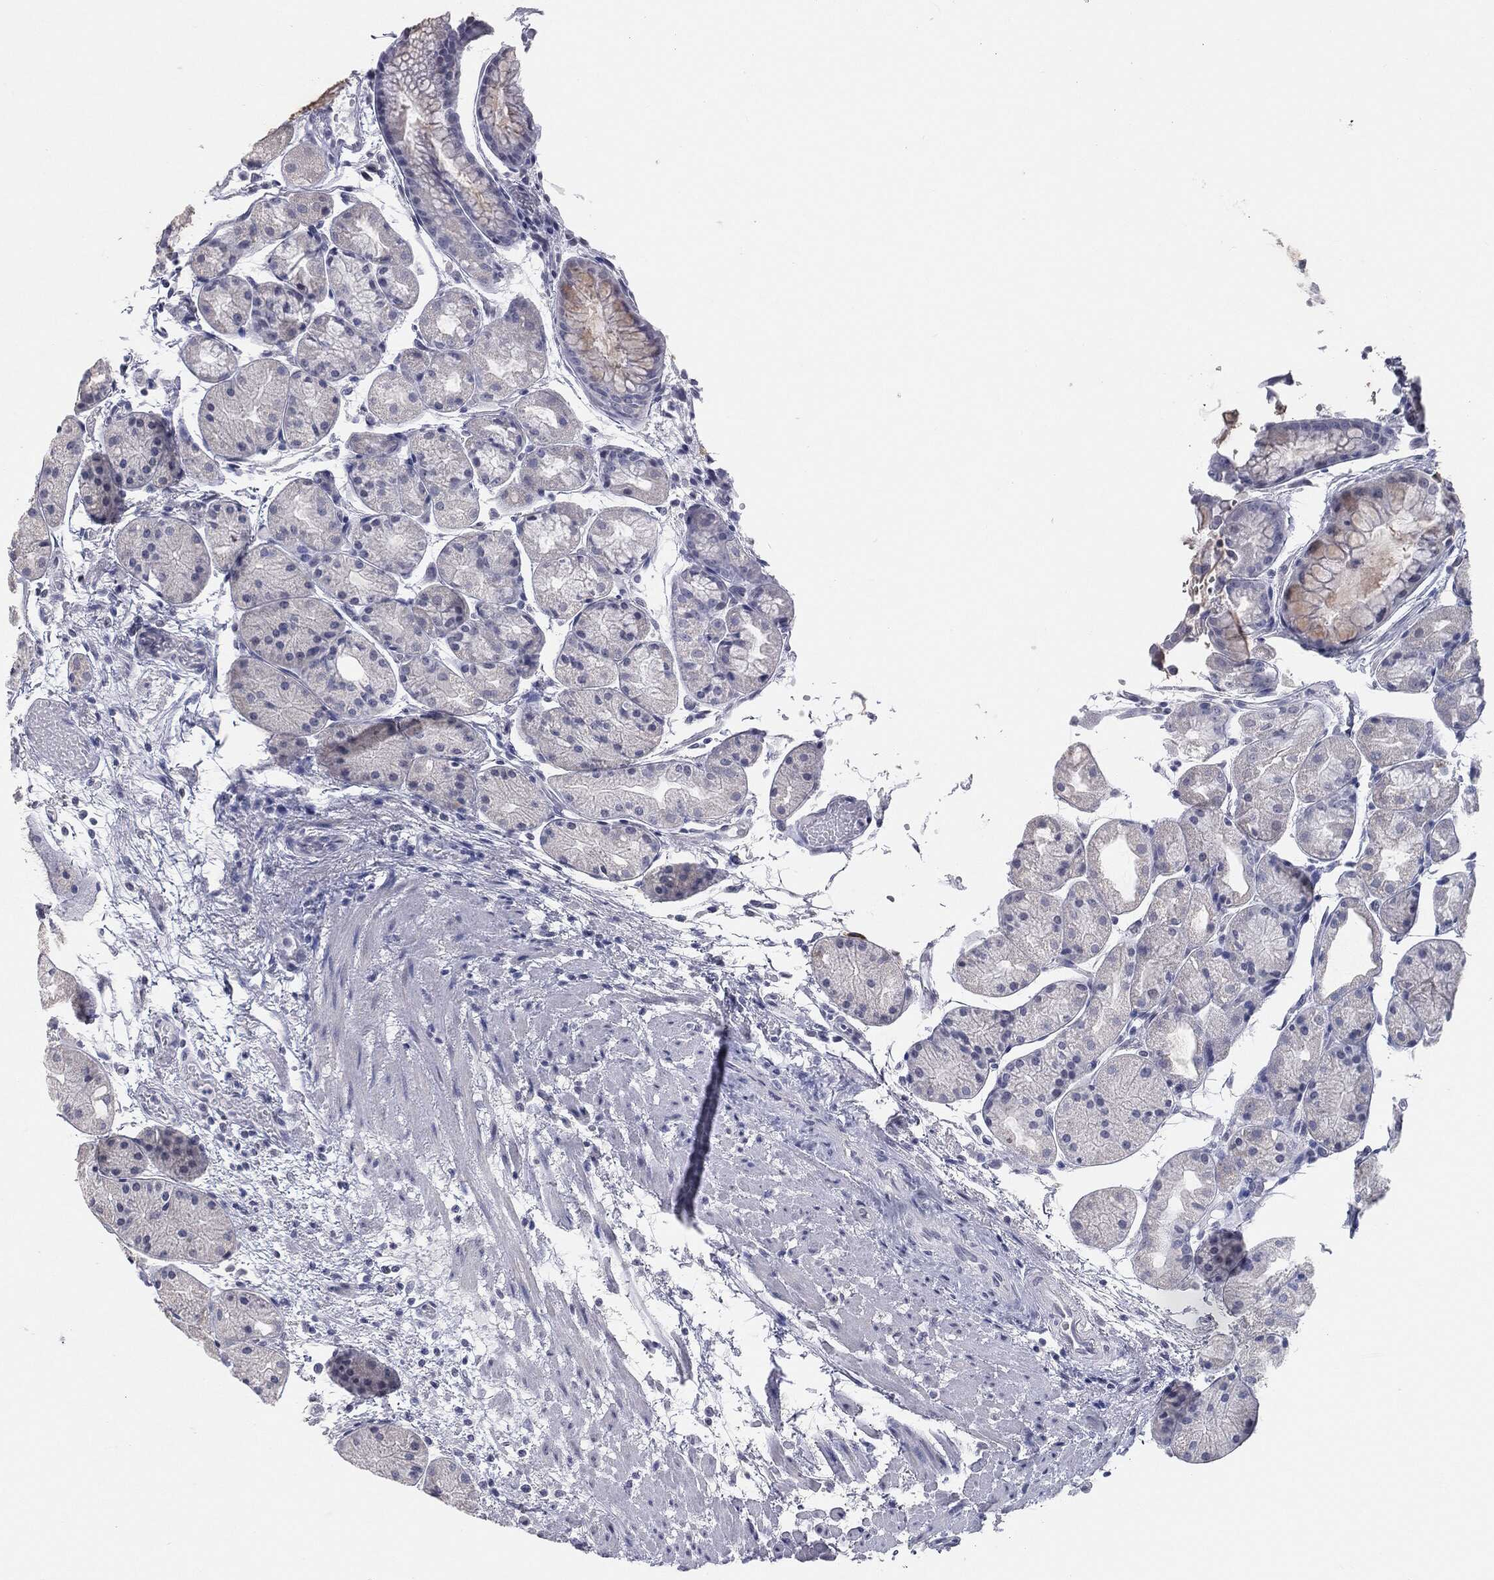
{"staining": {"intensity": "weak", "quantity": "<25%", "location": "cytoplasmic/membranous"}, "tissue": "stomach", "cell_type": "Glandular cells", "image_type": "normal", "snomed": [{"axis": "morphology", "description": "Normal tissue, NOS"}, {"axis": "topography", "description": "Stomach, upper"}], "caption": "This is a histopathology image of immunohistochemistry staining of normal stomach, which shows no positivity in glandular cells. (Immunohistochemistry, brightfield microscopy, high magnification).", "gene": "DMKN", "patient": {"sex": "male", "age": 72}}